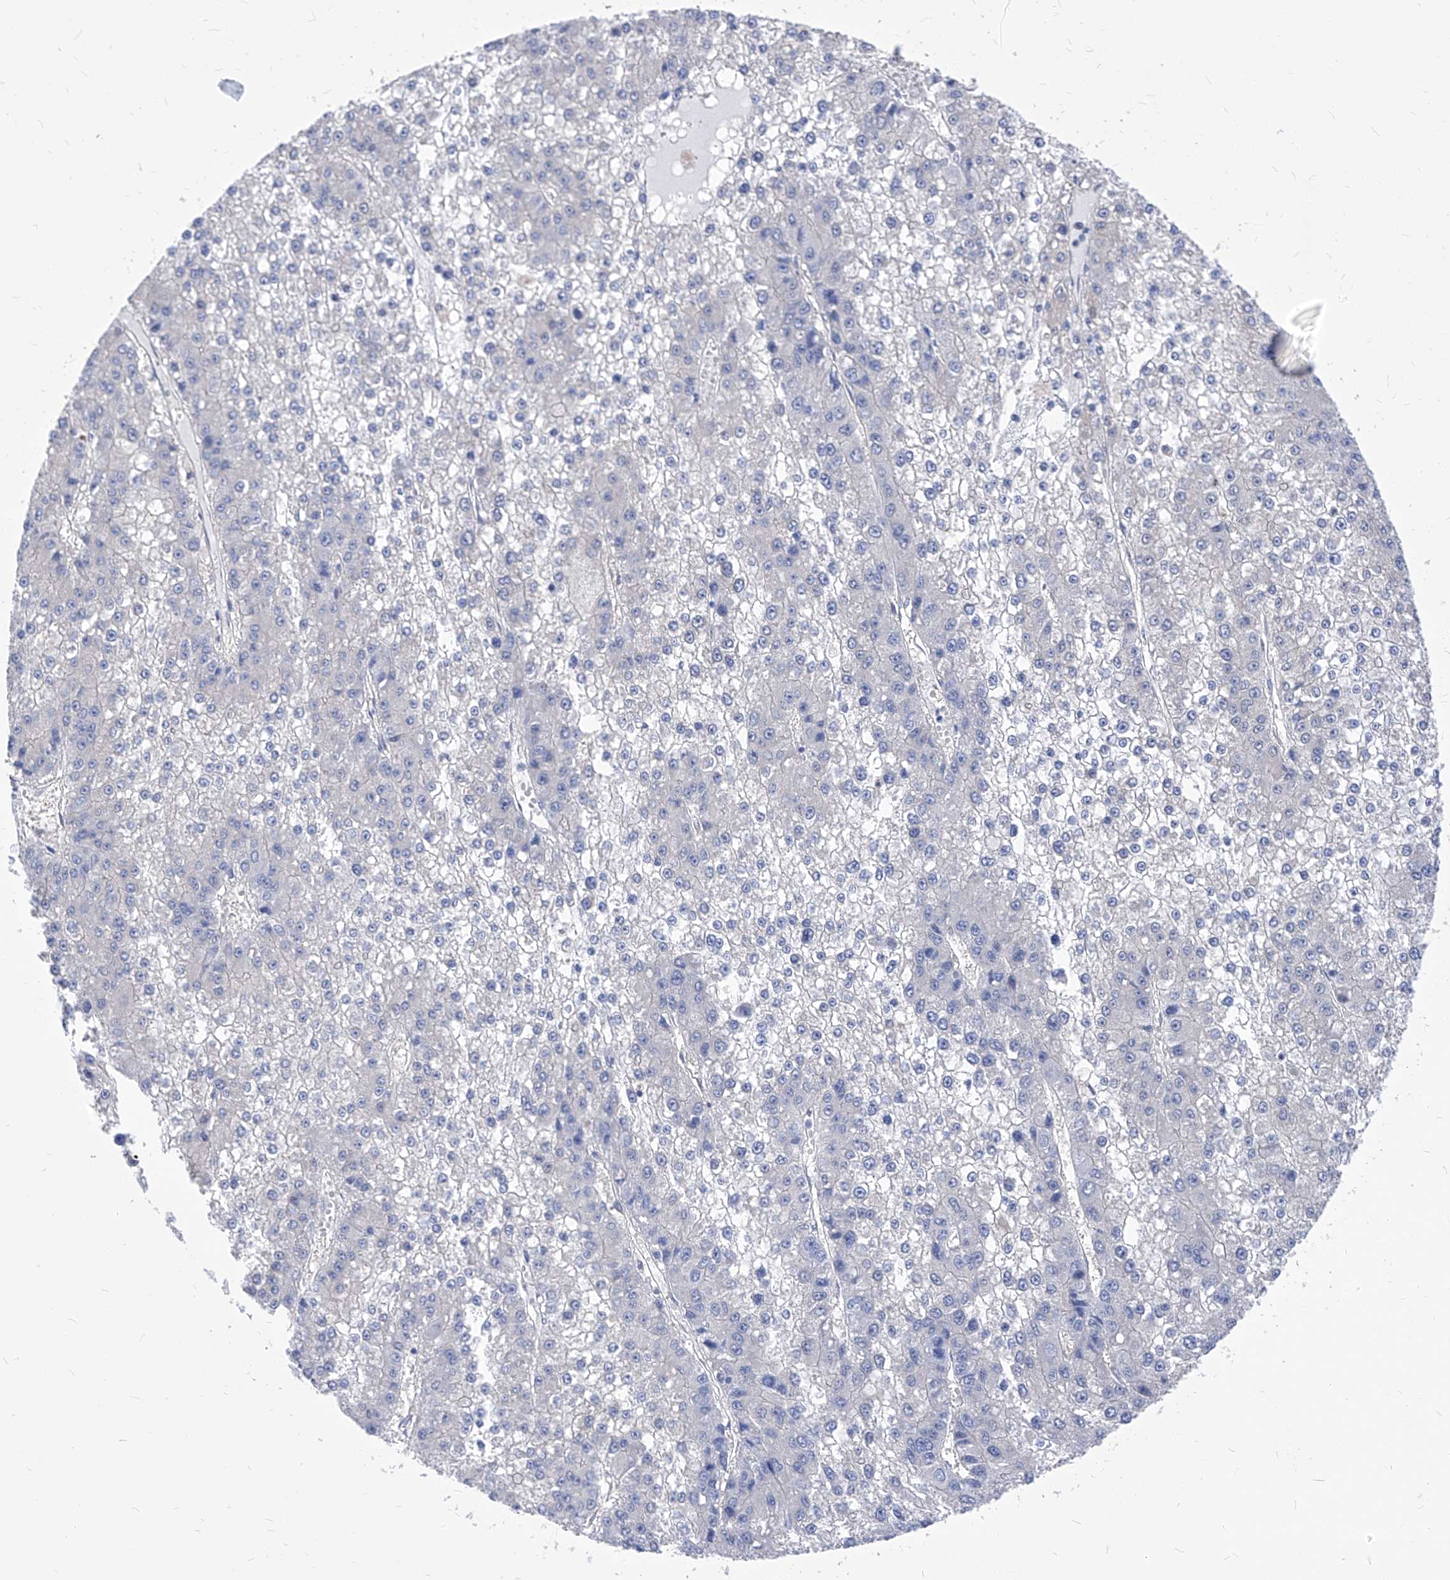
{"staining": {"intensity": "negative", "quantity": "none", "location": "none"}, "tissue": "liver cancer", "cell_type": "Tumor cells", "image_type": "cancer", "snomed": [{"axis": "morphology", "description": "Carcinoma, Hepatocellular, NOS"}, {"axis": "topography", "description": "Liver"}], "caption": "A micrograph of human liver hepatocellular carcinoma is negative for staining in tumor cells.", "gene": "XPNPEP1", "patient": {"sex": "female", "age": 73}}